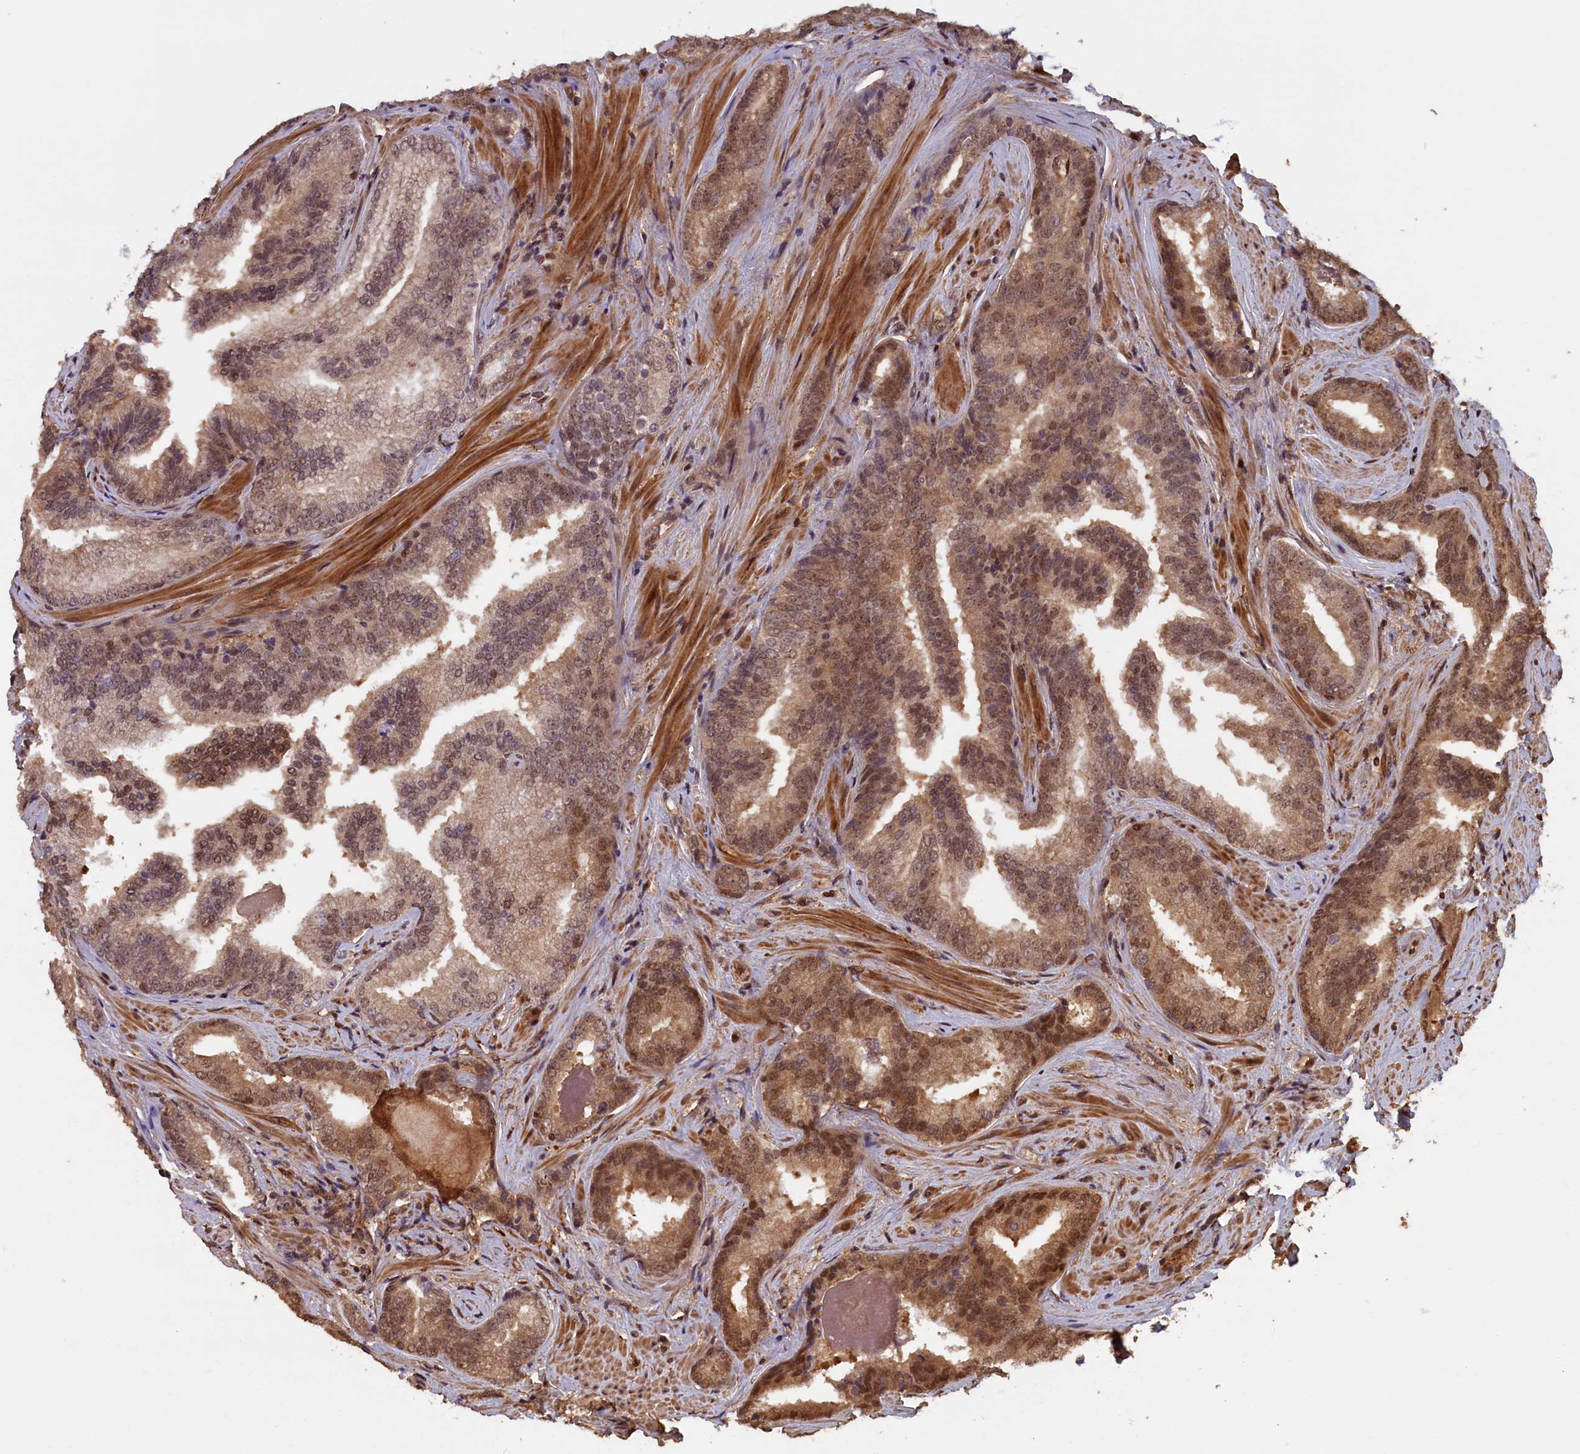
{"staining": {"intensity": "moderate", "quantity": ">75%", "location": "cytoplasmic/membranous,nuclear"}, "tissue": "prostate cancer", "cell_type": "Tumor cells", "image_type": "cancer", "snomed": [{"axis": "morphology", "description": "Adenocarcinoma, High grade"}, {"axis": "topography", "description": "Prostate"}], "caption": "DAB (3,3'-diaminobenzidine) immunohistochemical staining of high-grade adenocarcinoma (prostate) demonstrates moderate cytoplasmic/membranous and nuclear protein staining in approximately >75% of tumor cells.", "gene": "HIF3A", "patient": {"sex": "male", "age": 63}}